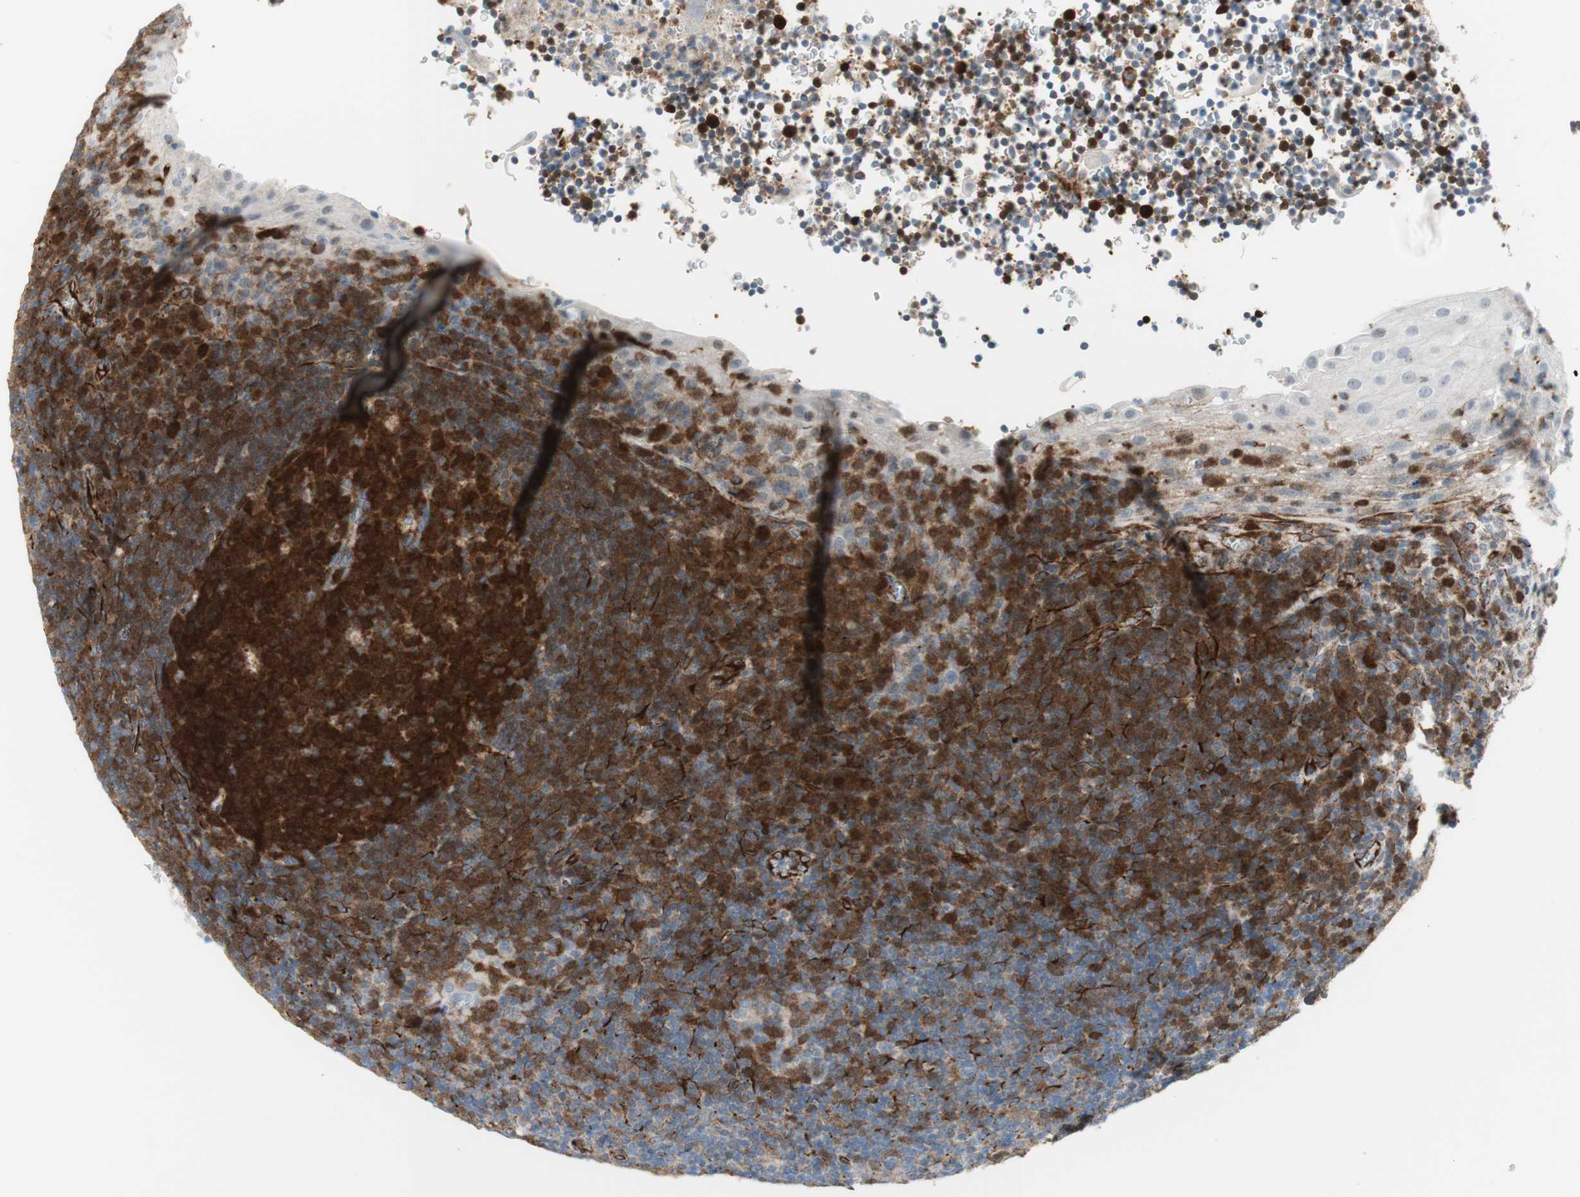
{"staining": {"intensity": "strong", "quantity": ">75%", "location": "cytoplasmic/membranous,nuclear"}, "tissue": "tonsil", "cell_type": "Germinal center cells", "image_type": "normal", "snomed": [{"axis": "morphology", "description": "Normal tissue, NOS"}, {"axis": "topography", "description": "Tonsil"}], "caption": "The micrograph reveals a brown stain indicating the presence of a protein in the cytoplasmic/membranous,nuclear of germinal center cells in tonsil. (DAB IHC with brightfield microscopy, high magnification).", "gene": "POU2AF1", "patient": {"sex": "male", "age": 37}}